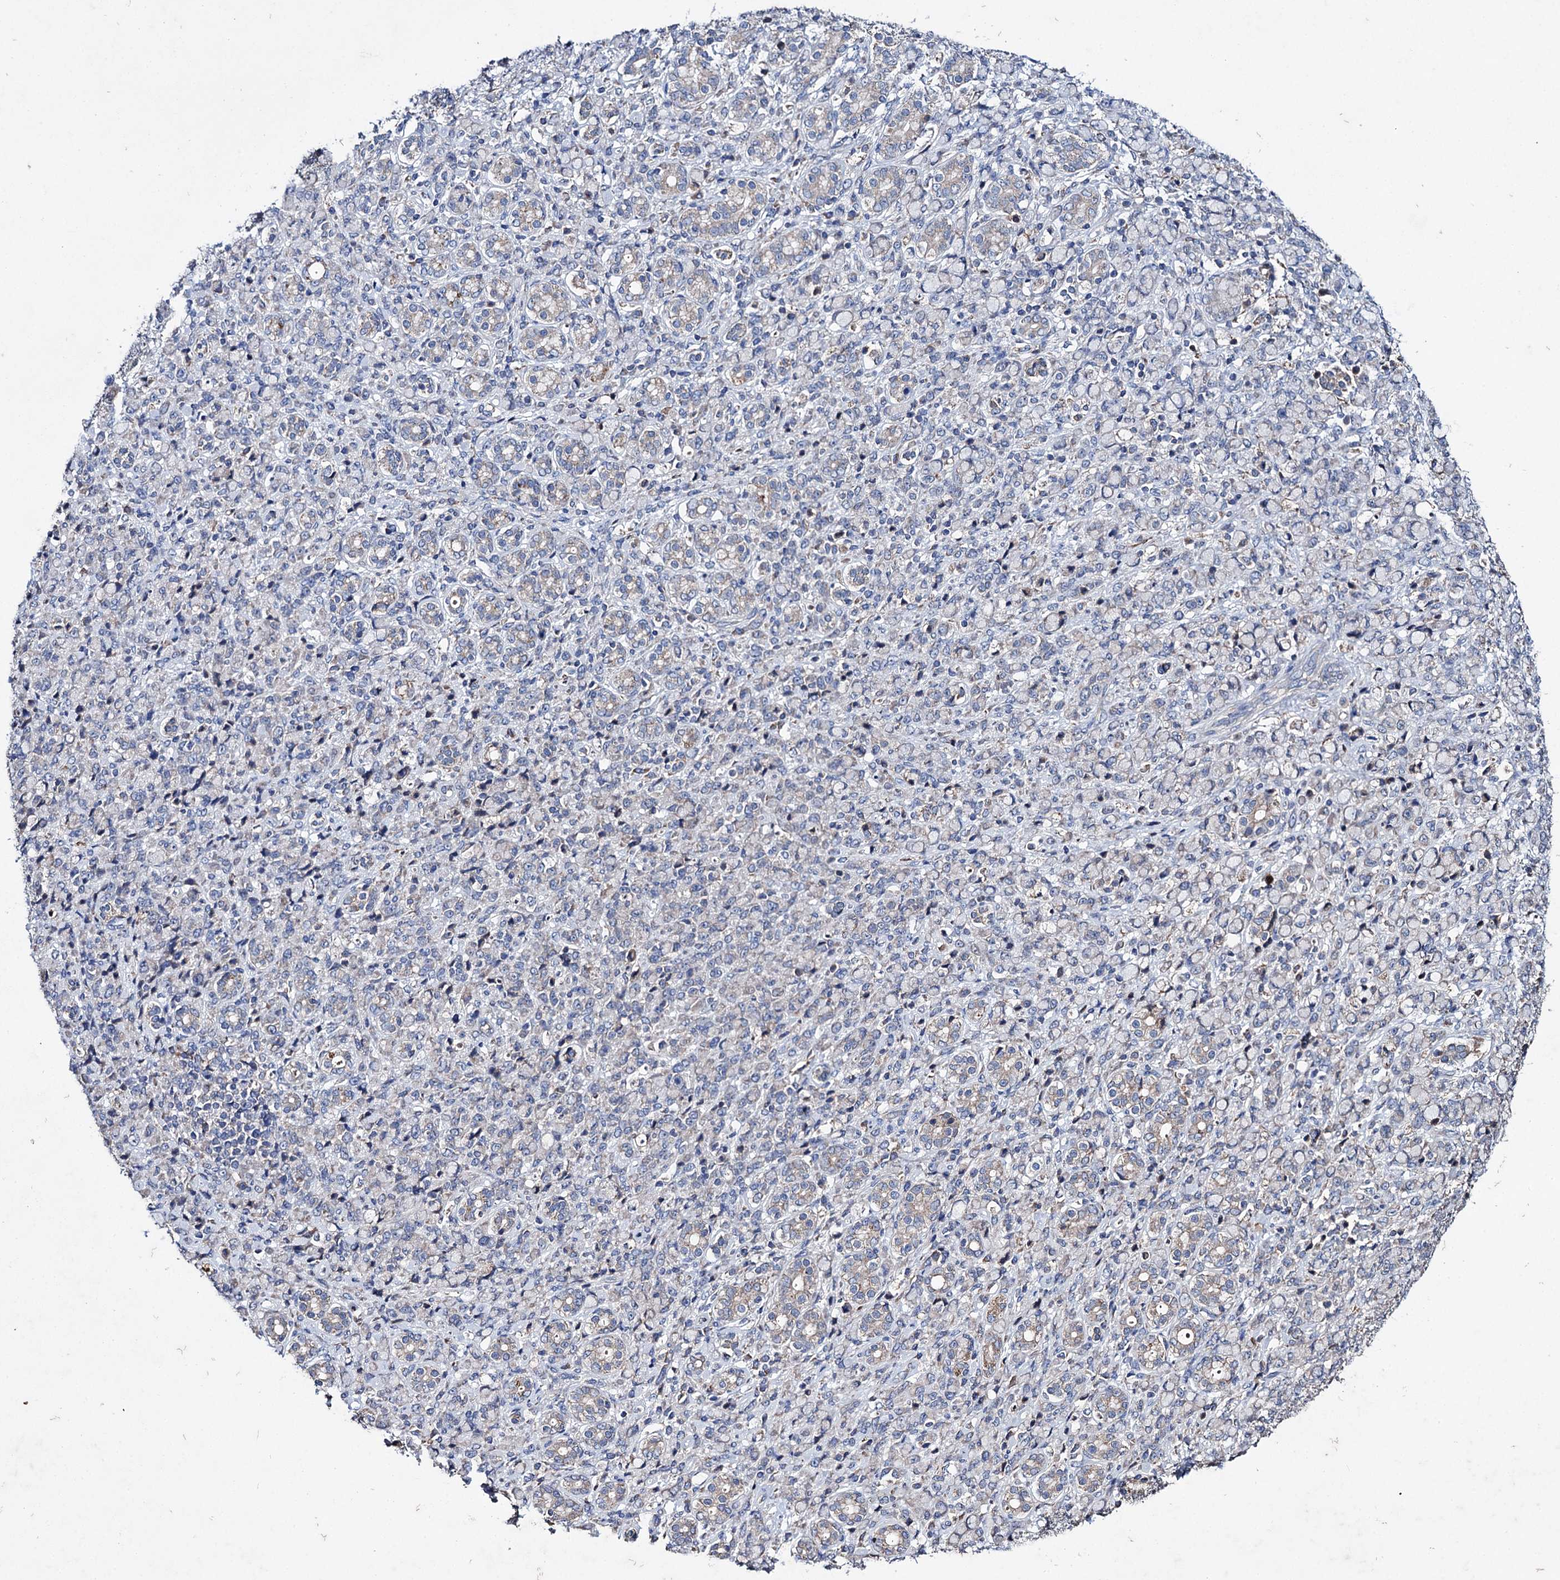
{"staining": {"intensity": "negative", "quantity": "none", "location": "none"}, "tissue": "stomach cancer", "cell_type": "Tumor cells", "image_type": "cancer", "snomed": [{"axis": "morphology", "description": "Adenocarcinoma, NOS"}, {"axis": "topography", "description": "Stomach"}], "caption": "DAB (3,3'-diaminobenzidine) immunohistochemical staining of stomach cancer shows no significant expression in tumor cells.", "gene": "CLPB", "patient": {"sex": "female", "age": 79}}